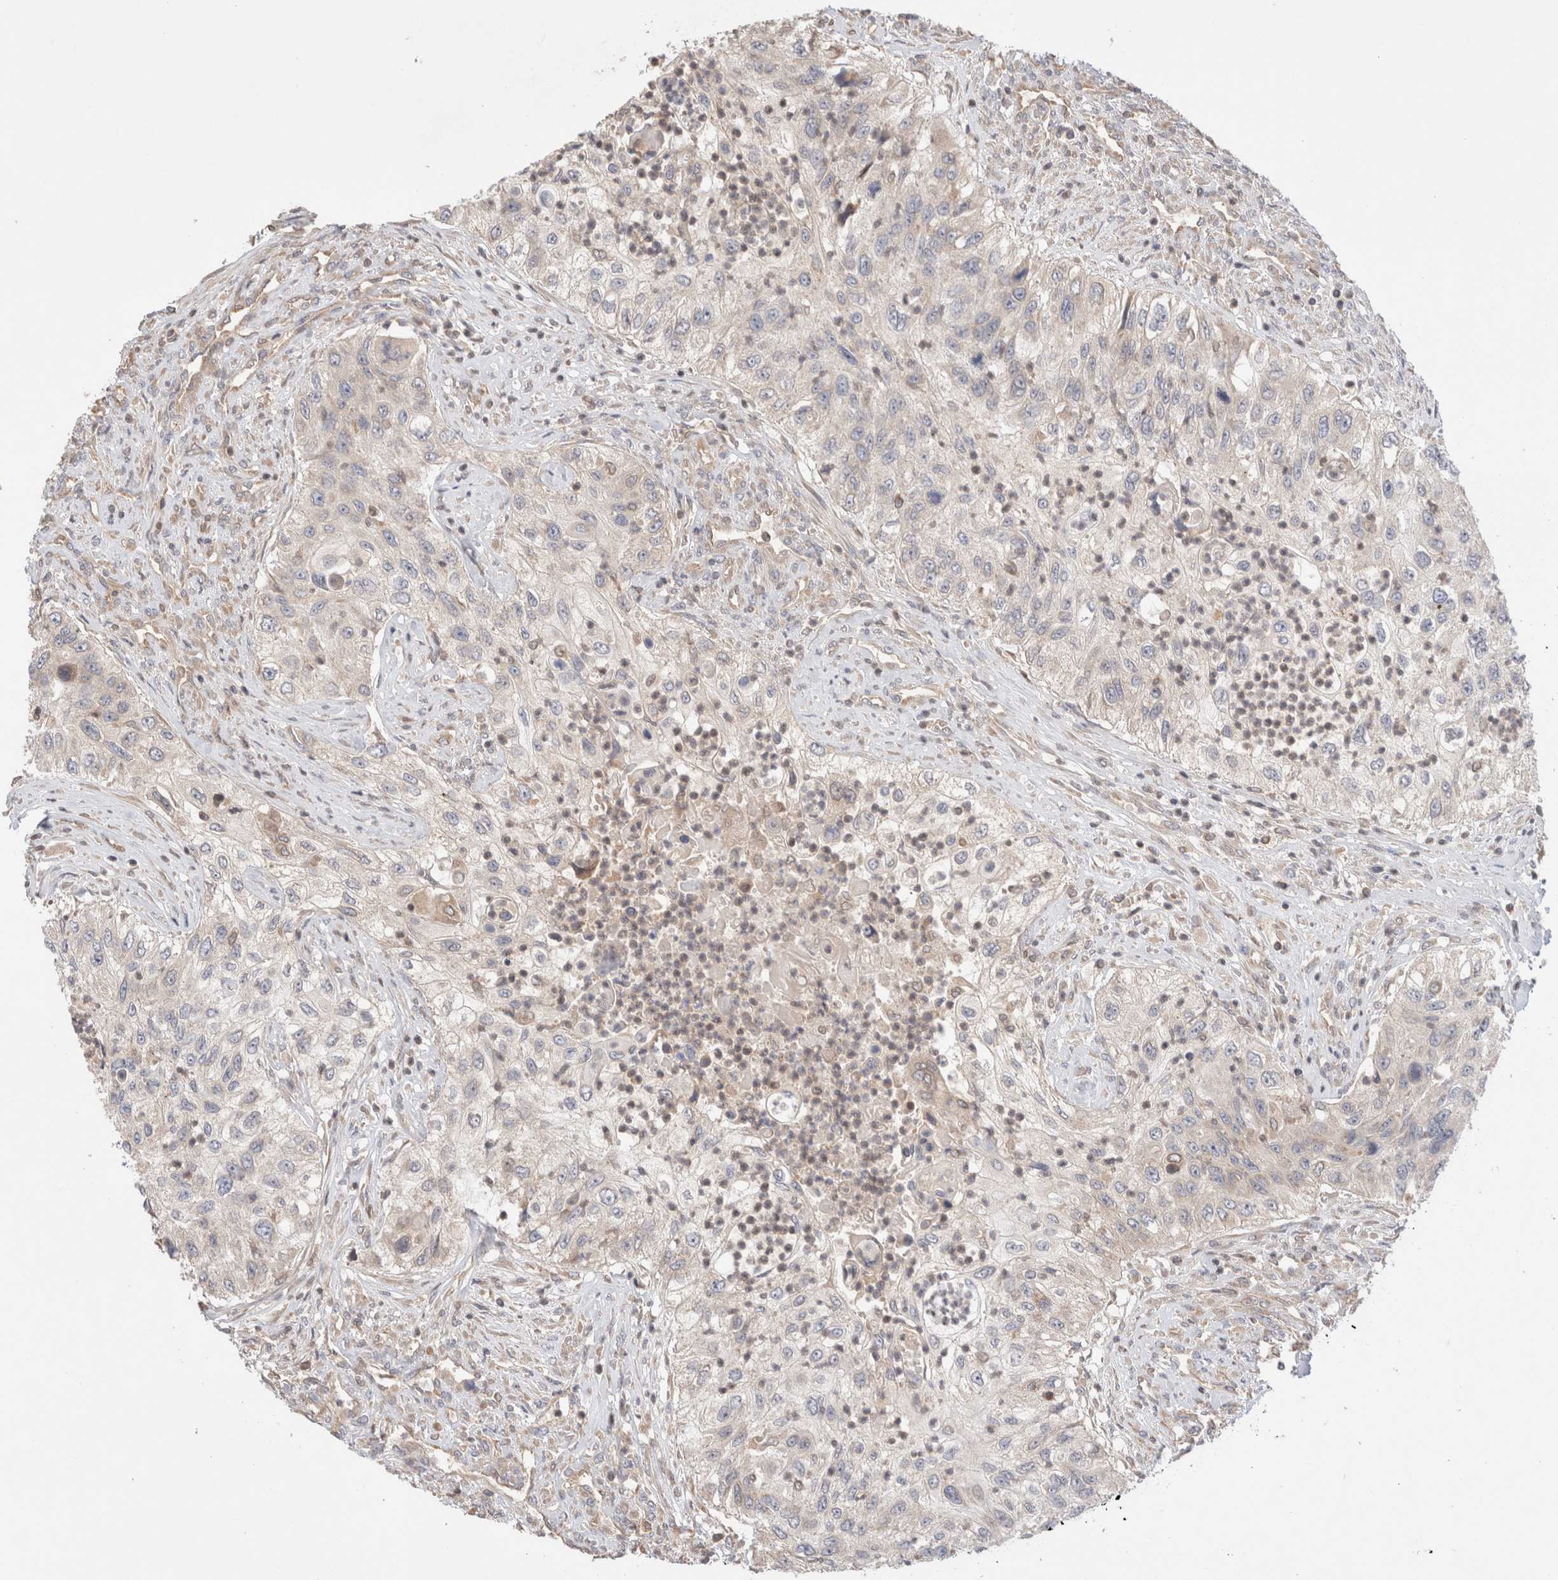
{"staining": {"intensity": "negative", "quantity": "none", "location": "none"}, "tissue": "urothelial cancer", "cell_type": "Tumor cells", "image_type": "cancer", "snomed": [{"axis": "morphology", "description": "Urothelial carcinoma, High grade"}, {"axis": "topography", "description": "Urinary bladder"}], "caption": "Tumor cells are negative for protein expression in human urothelial carcinoma (high-grade). Brightfield microscopy of immunohistochemistry stained with DAB (3,3'-diaminobenzidine) (brown) and hematoxylin (blue), captured at high magnification.", "gene": "SIKE1", "patient": {"sex": "female", "age": 60}}